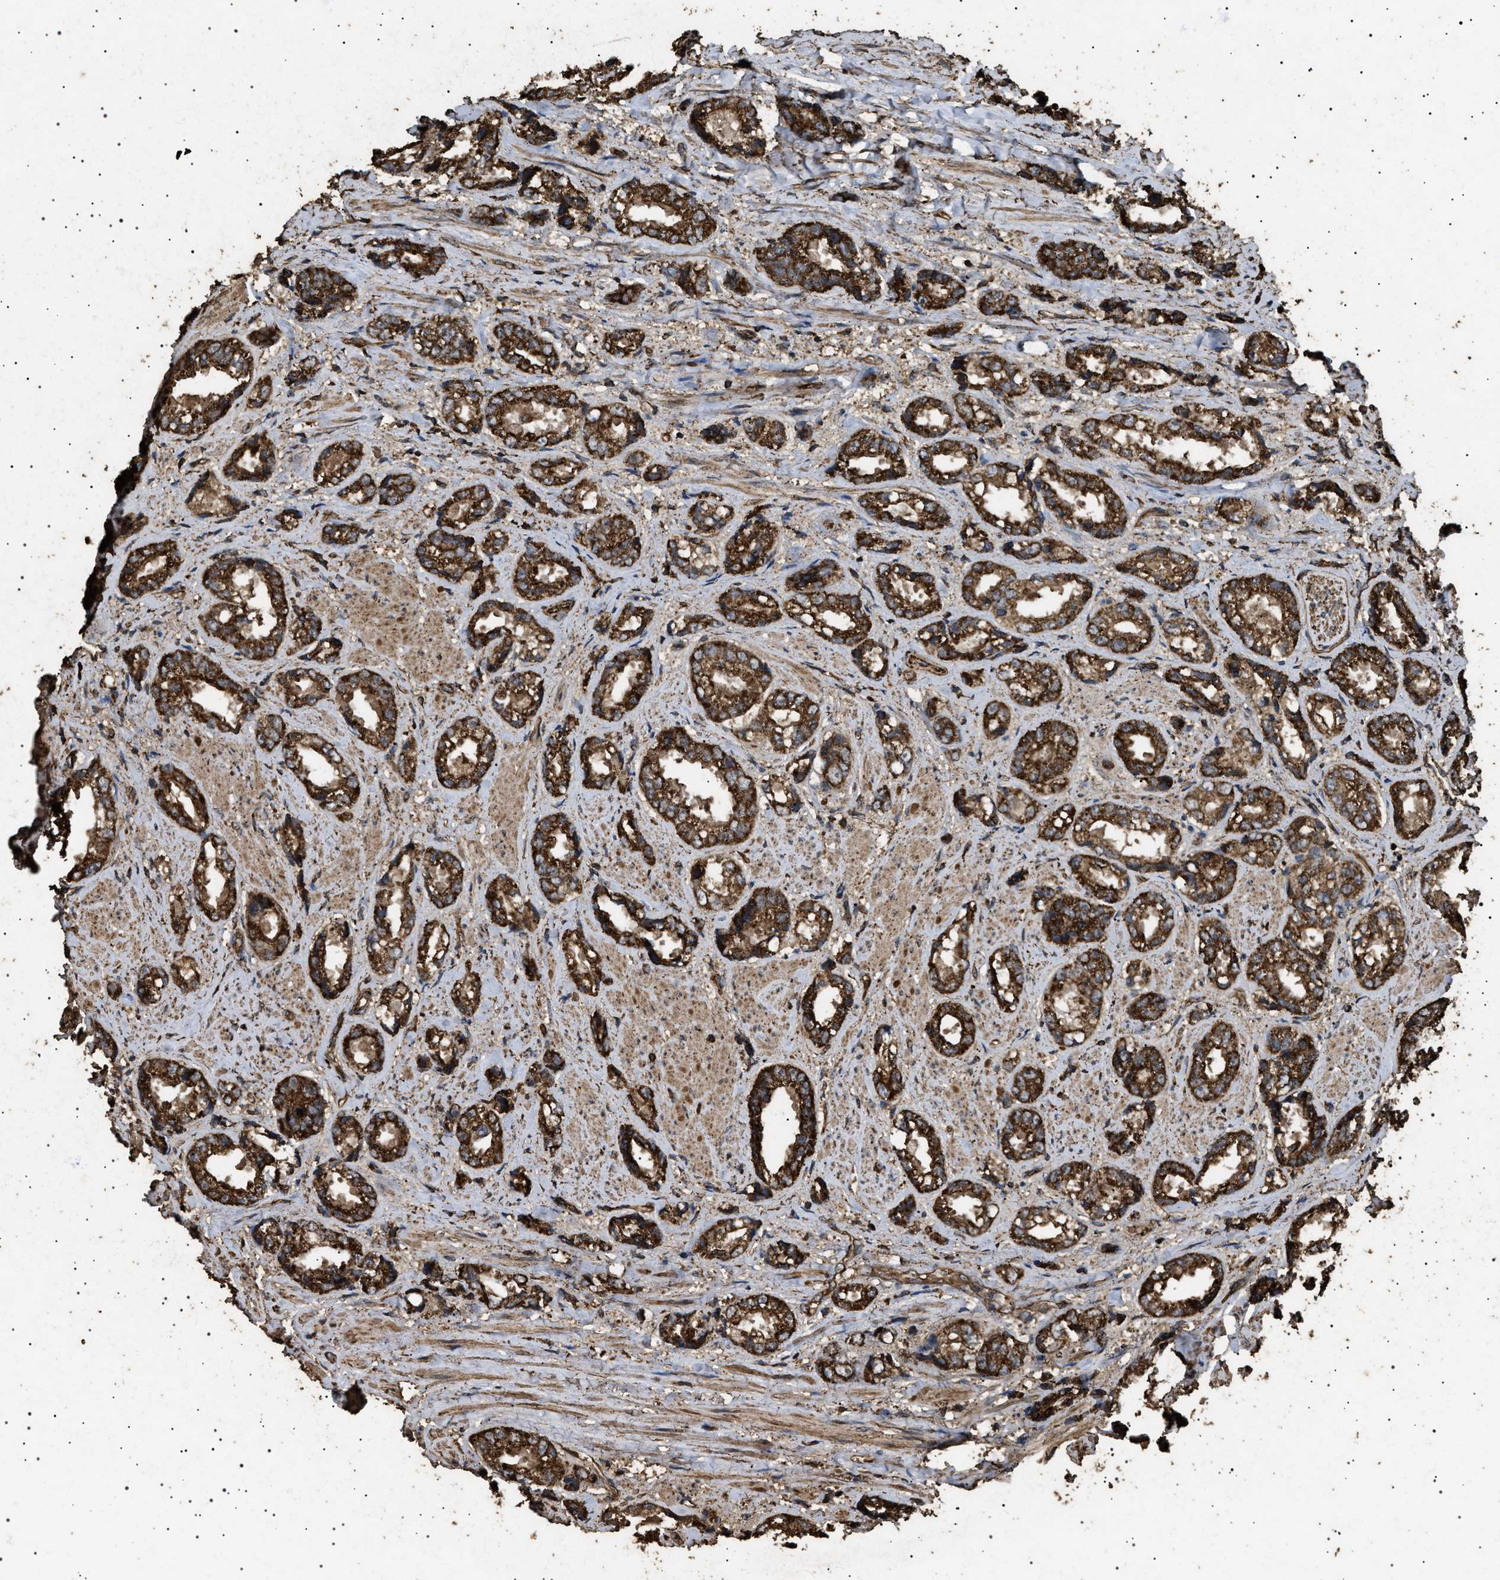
{"staining": {"intensity": "strong", "quantity": ">75%", "location": "cytoplasmic/membranous"}, "tissue": "prostate cancer", "cell_type": "Tumor cells", "image_type": "cancer", "snomed": [{"axis": "morphology", "description": "Adenocarcinoma, High grade"}, {"axis": "topography", "description": "Prostate"}], "caption": "IHC of human high-grade adenocarcinoma (prostate) displays high levels of strong cytoplasmic/membranous staining in about >75% of tumor cells.", "gene": "CYRIA", "patient": {"sex": "male", "age": 61}}